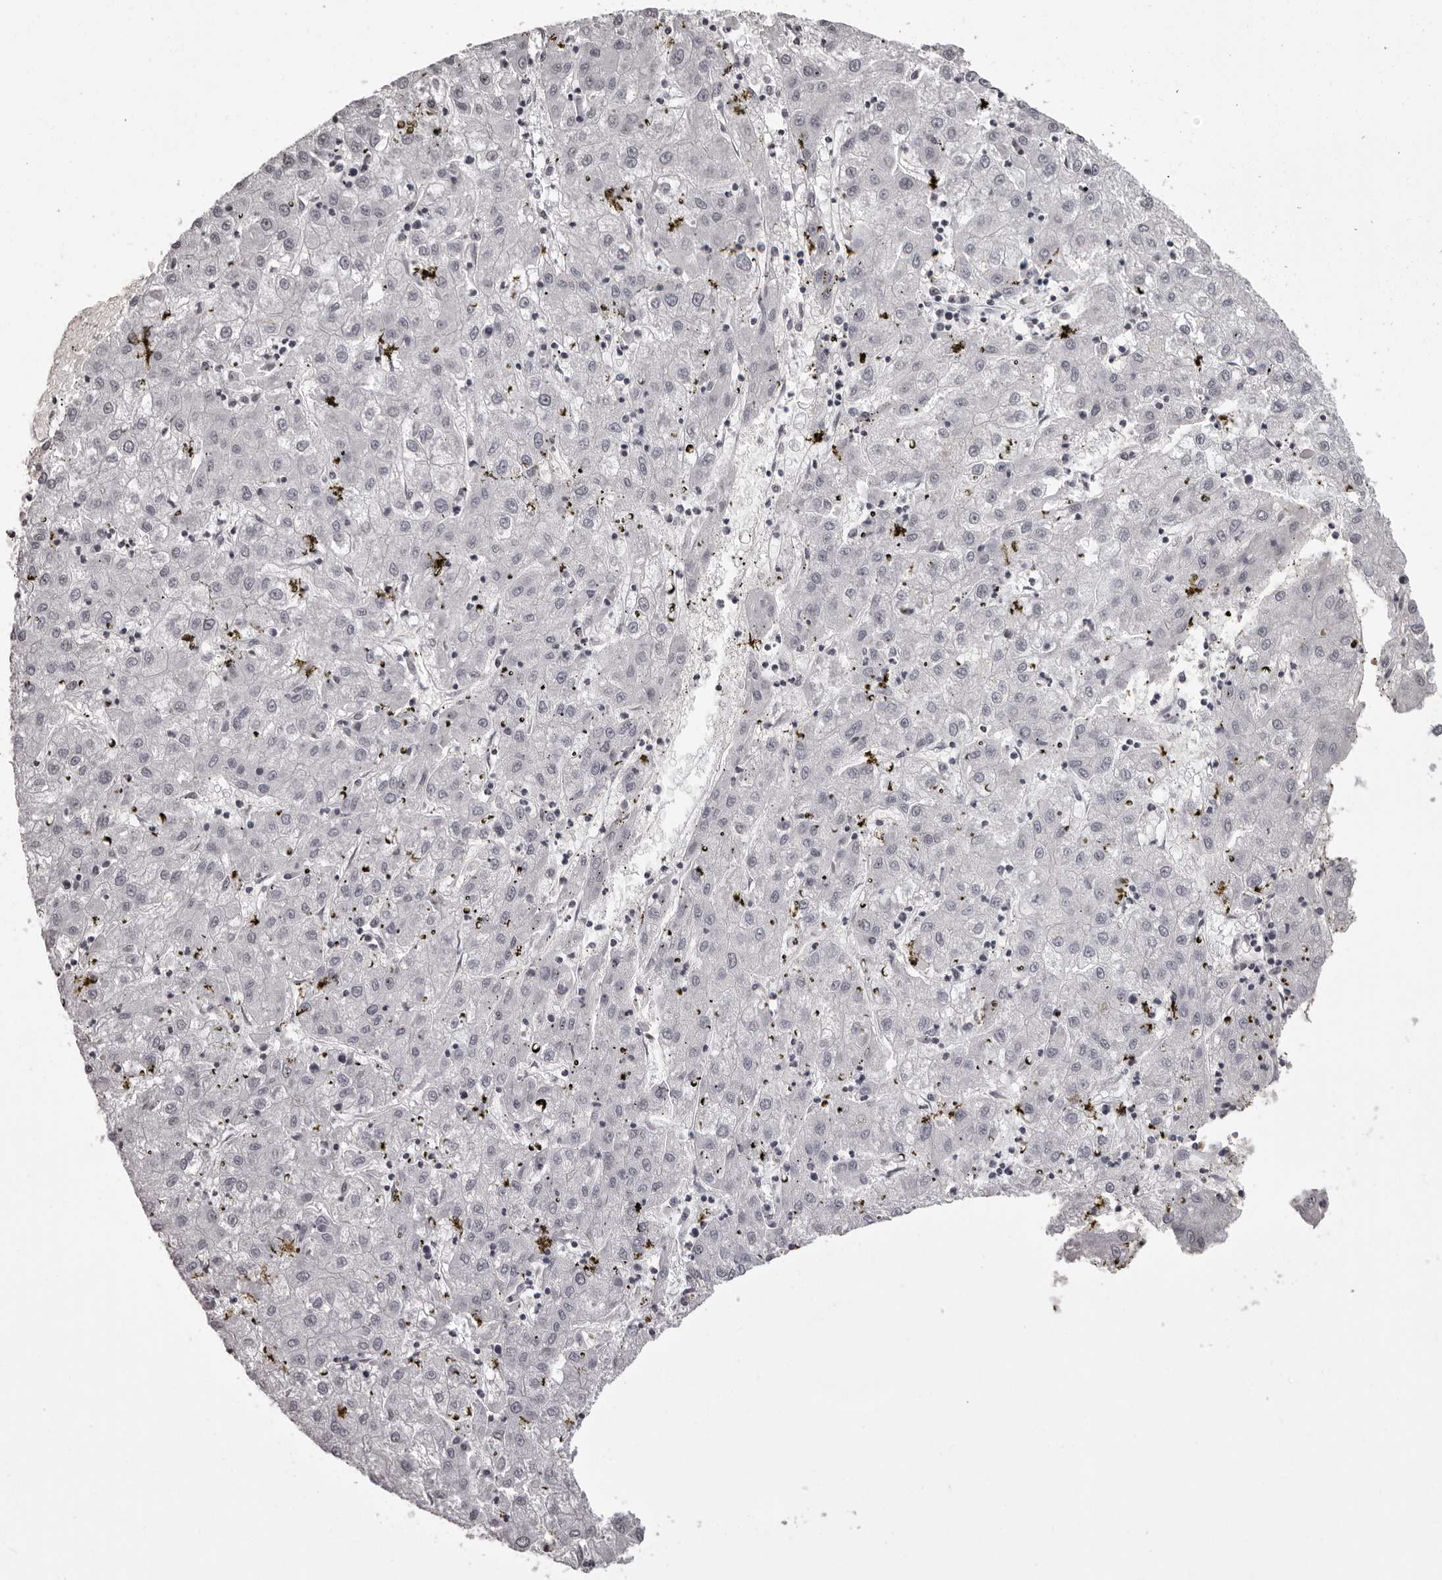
{"staining": {"intensity": "negative", "quantity": "none", "location": "none"}, "tissue": "liver cancer", "cell_type": "Tumor cells", "image_type": "cancer", "snomed": [{"axis": "morphology", "description": "Carcinoma, Hepatocellular, NOS"}, {"axis": "topography", "description": "Liver"}], "caption": "This is a micrograph of immunohistochemistry (IHC) staining of hepatocellular carcinoma (liver), which shows no staining in tumor cells.", "gene": "C8orf74", "patient": {"sex": "male", "age": 72}}